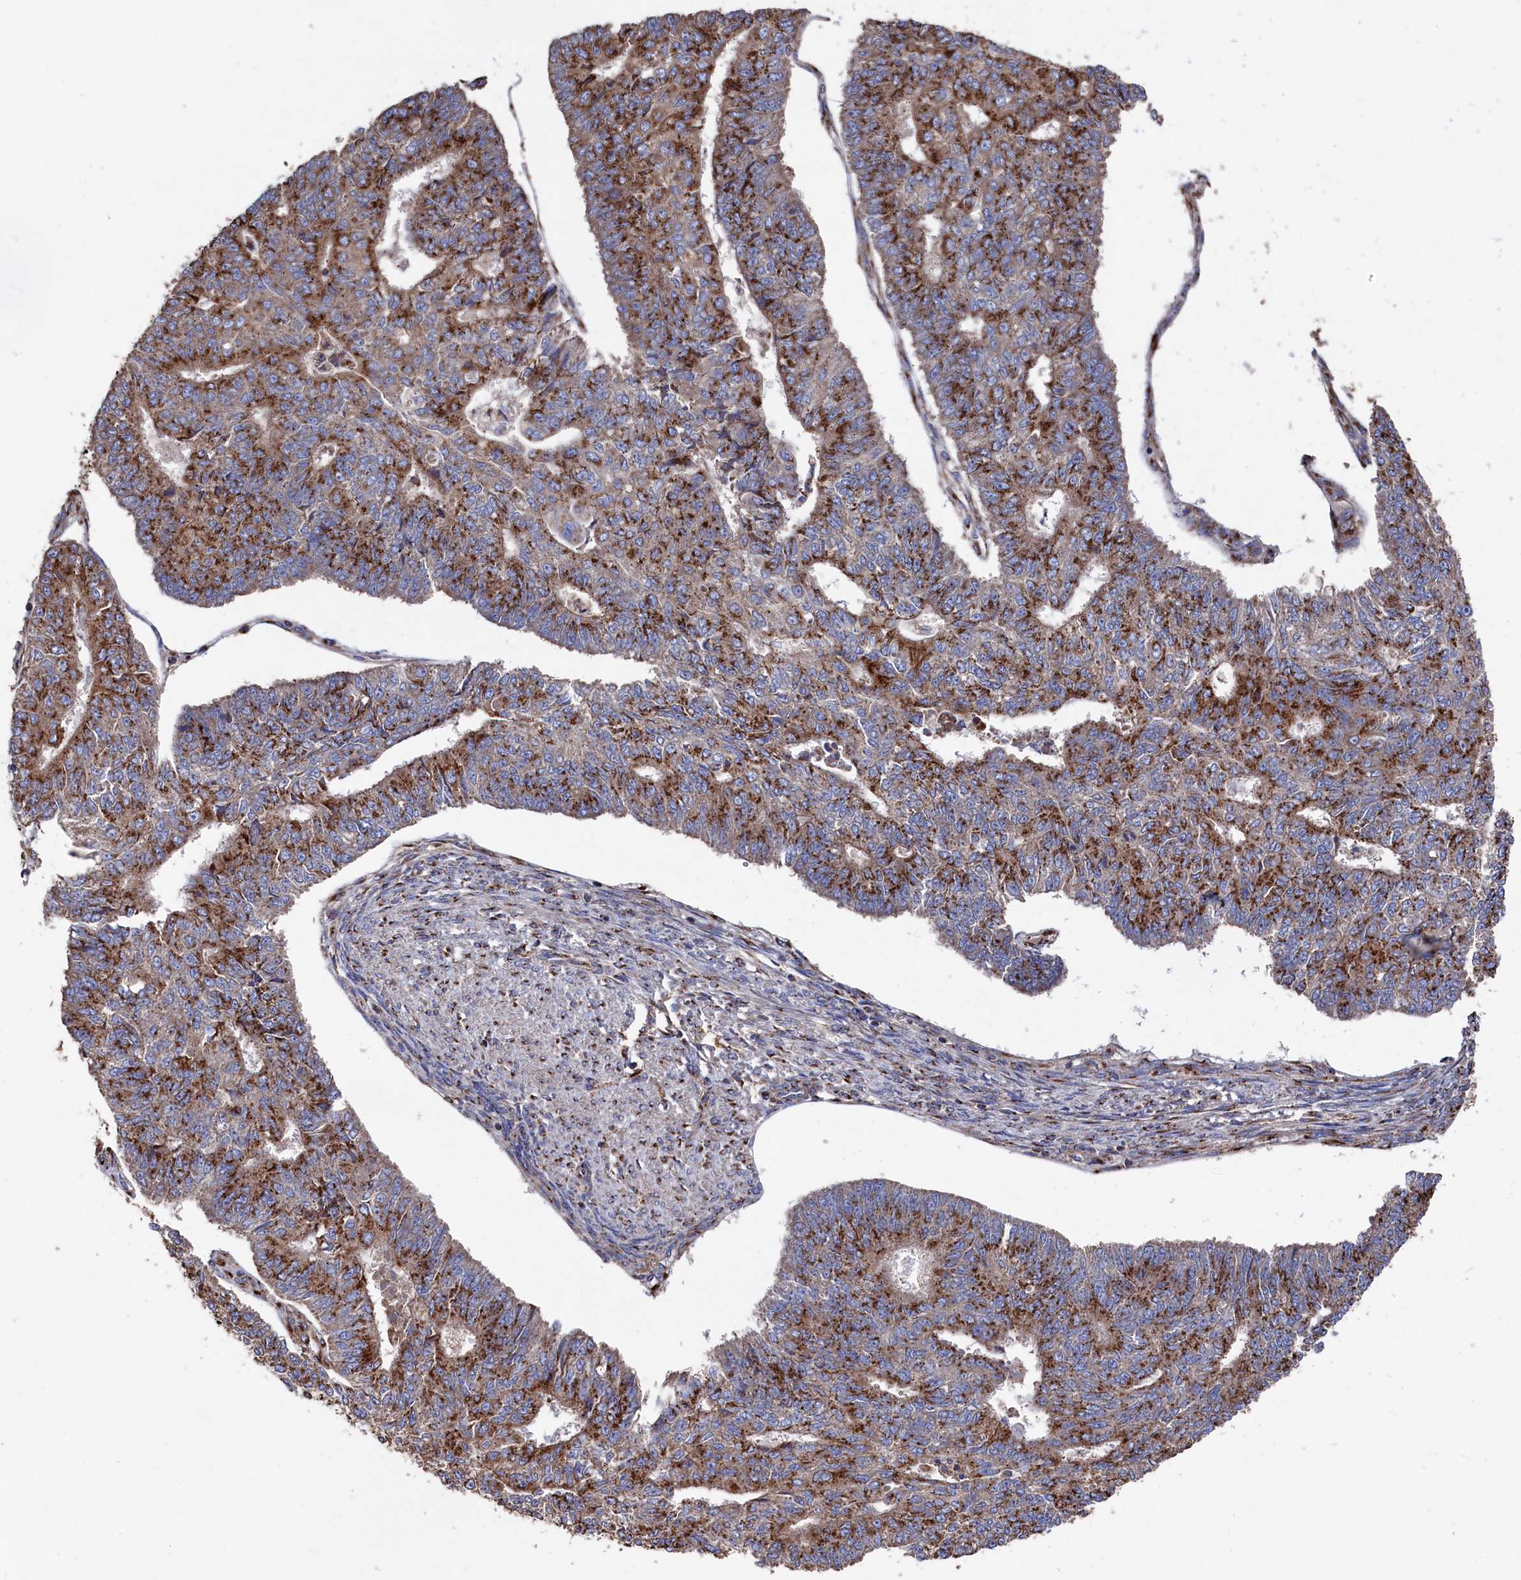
{"staining": {"intensity": "strong", "quantity": ">75%", "location": "cytoplasmic/membranous"}, "tissue": "endometrial cancer", "cell_type": "Tumor cells", "image_type": "cancer", "snomed": [{"axis": "morphology", "description": "Adenocarcinoma, NOS"}, {"axis": "topography", "description": "Endometrium"}], "caption": "Tumor cells display strong cytoplasmic/membranous expression in approximately >75% of cells in endometrial adenocarcinoma.", "gene": "PRRC1", "patient": {"sex": "female", "age": 32}}